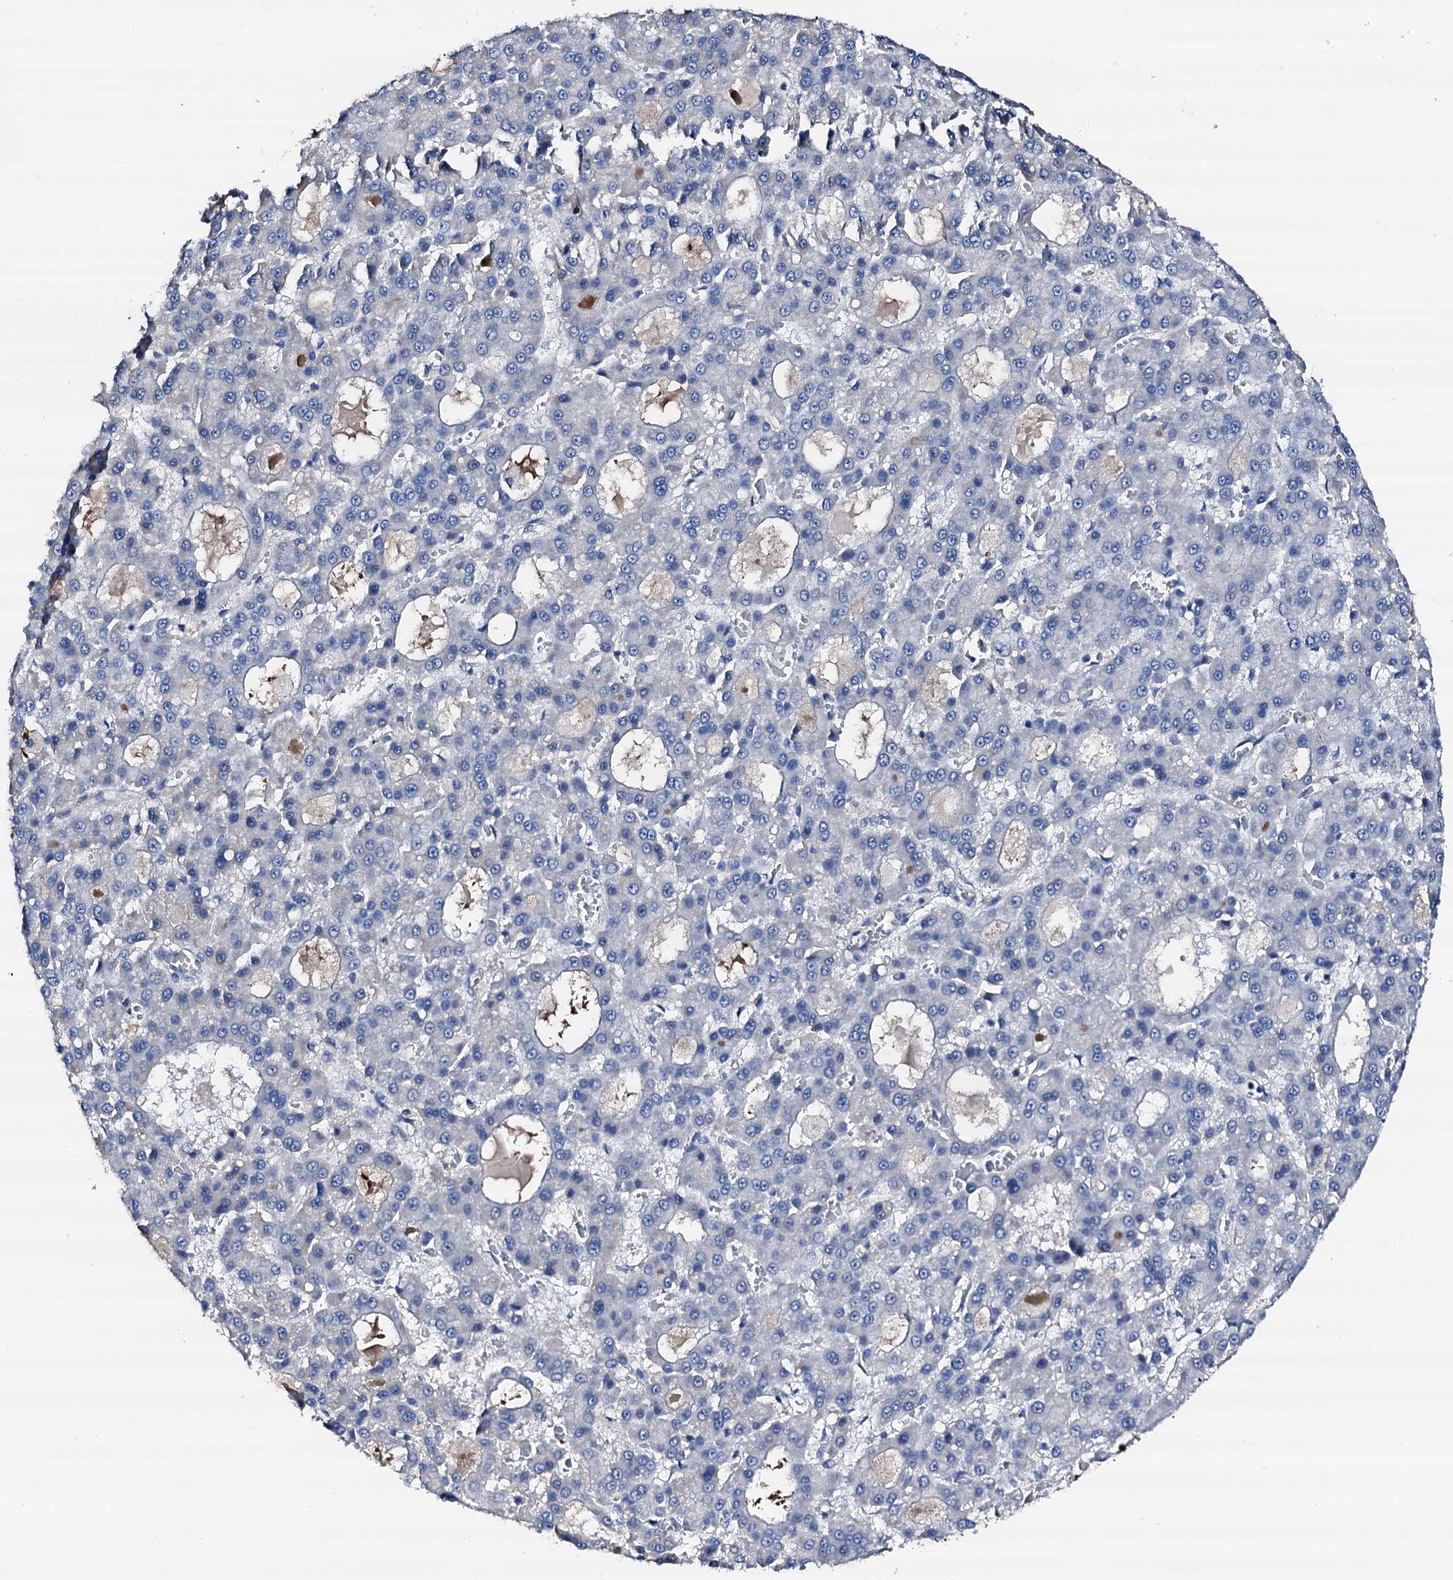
{"staining": {"intensity": "negative", "quantity": "none", "location": "none"}, "tissue": "liver cancer", "cell_type": "Tumor cells", "image_type": "cancer", "snomed": [{"axis": "morphology", "description": "Carcinoma, Hepatocellular, NOS"}, {"axis": "topography", "description": "Liver"}], "caption": "Liver cancer stained for a protein using IHC reveals no expression tumor cells.", "gene": "TRAFD1", "patient": {"sex": "male", "age": 70}}